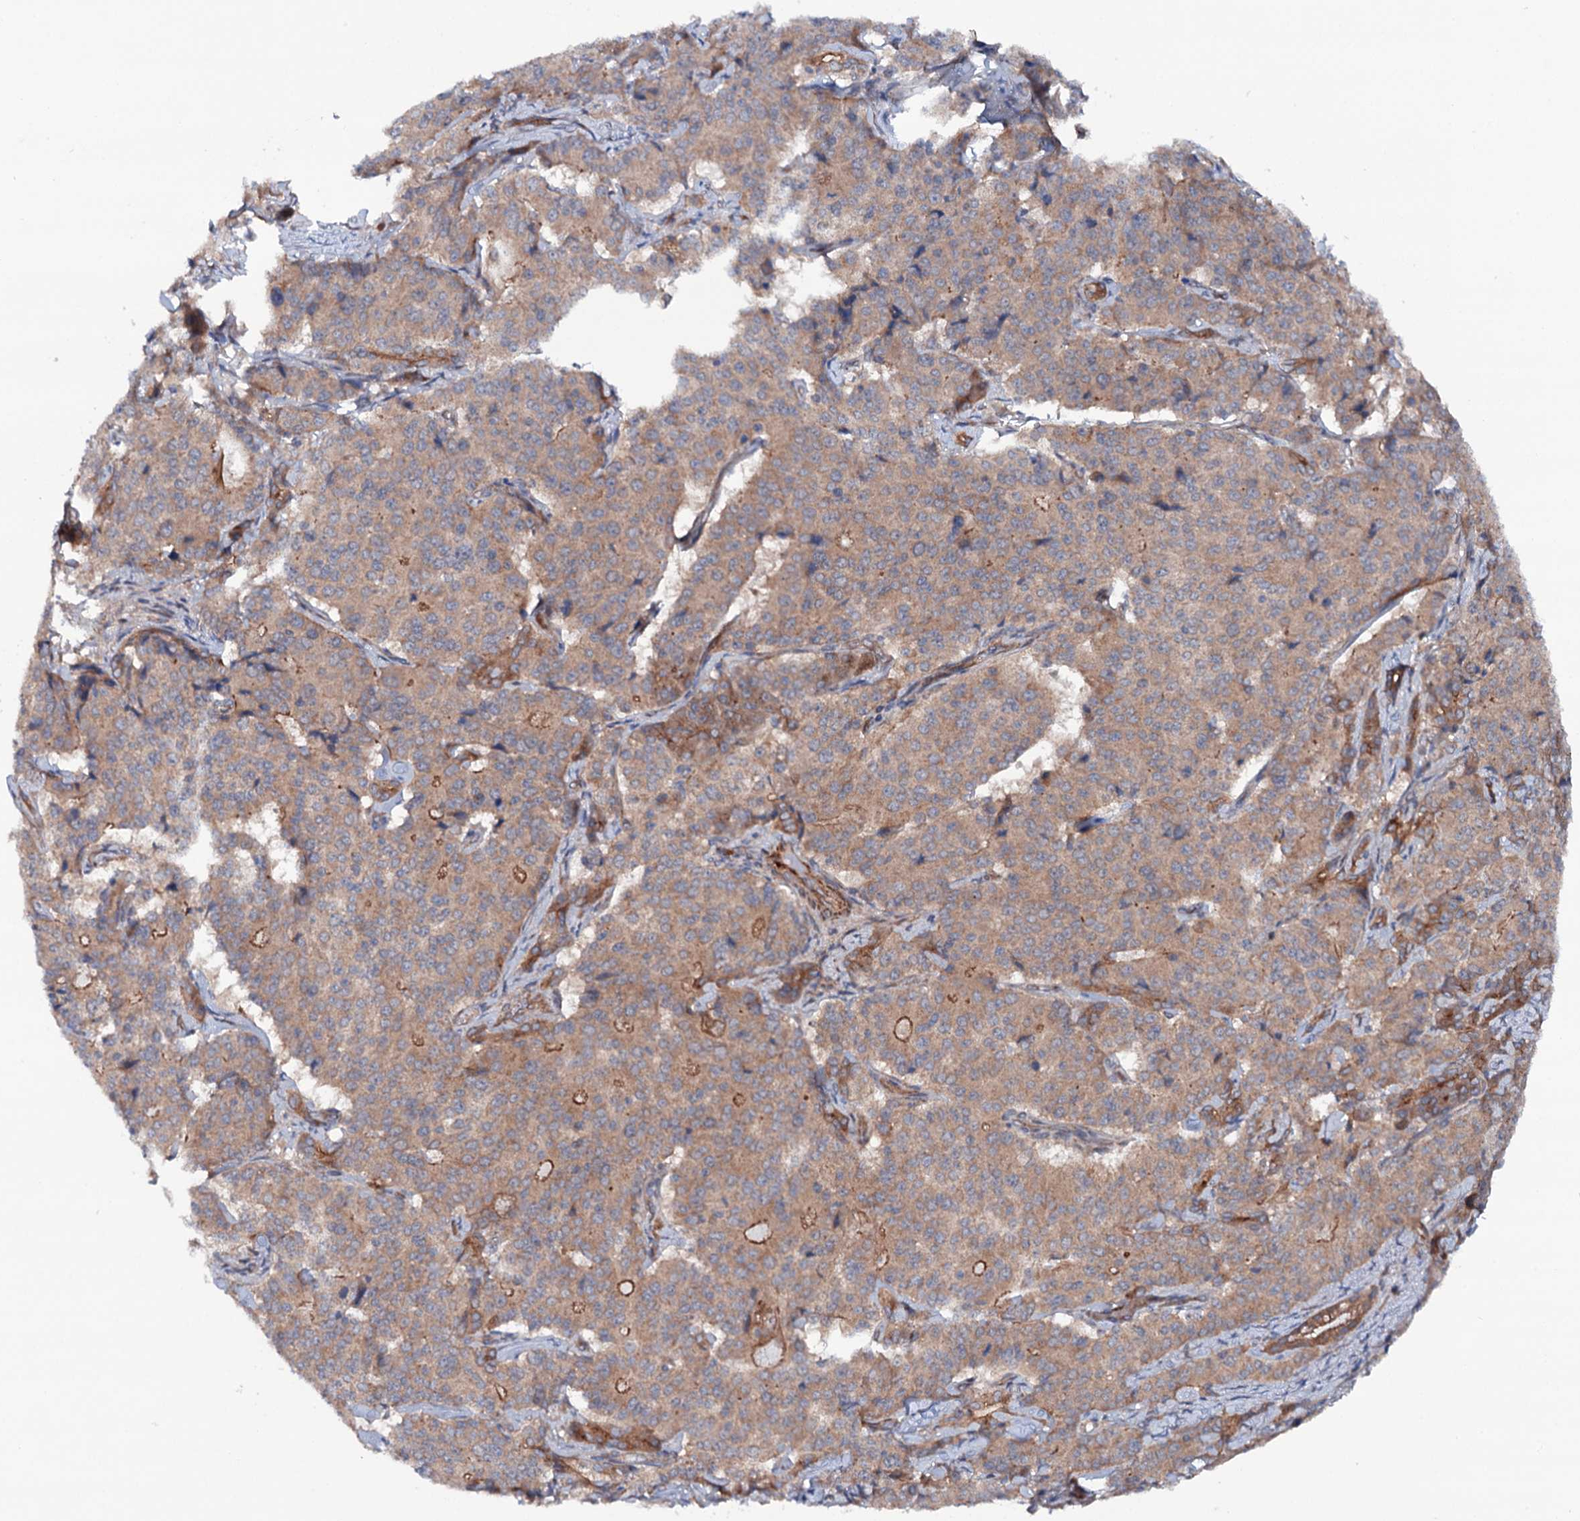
{"staining": {"intensity": "moderate", "quantity": "25%-75%", "location": "cytoplasmic/membranous"}, "tissue": "pancreatic cancer", "cell_type": "Tumor cells", "image_type": "cancer", "snomed": [{"axis": "morphology", "description": "Adenocarcinoma, NOS"}, {"axis": "topography", "description": "Pancreas"}], "caption": "Immunohistochemical staining of adenocarcinoma (pancreatic) displays medium levels of moderate cytoplasmic/membranous expression in approximately 25%-75% of tumor cells. (brown staining indicates protein expression, while blue staining denotes nuclei).", "gene": "ADGRG4", "patient": {"sex": "female", "age": 74}}